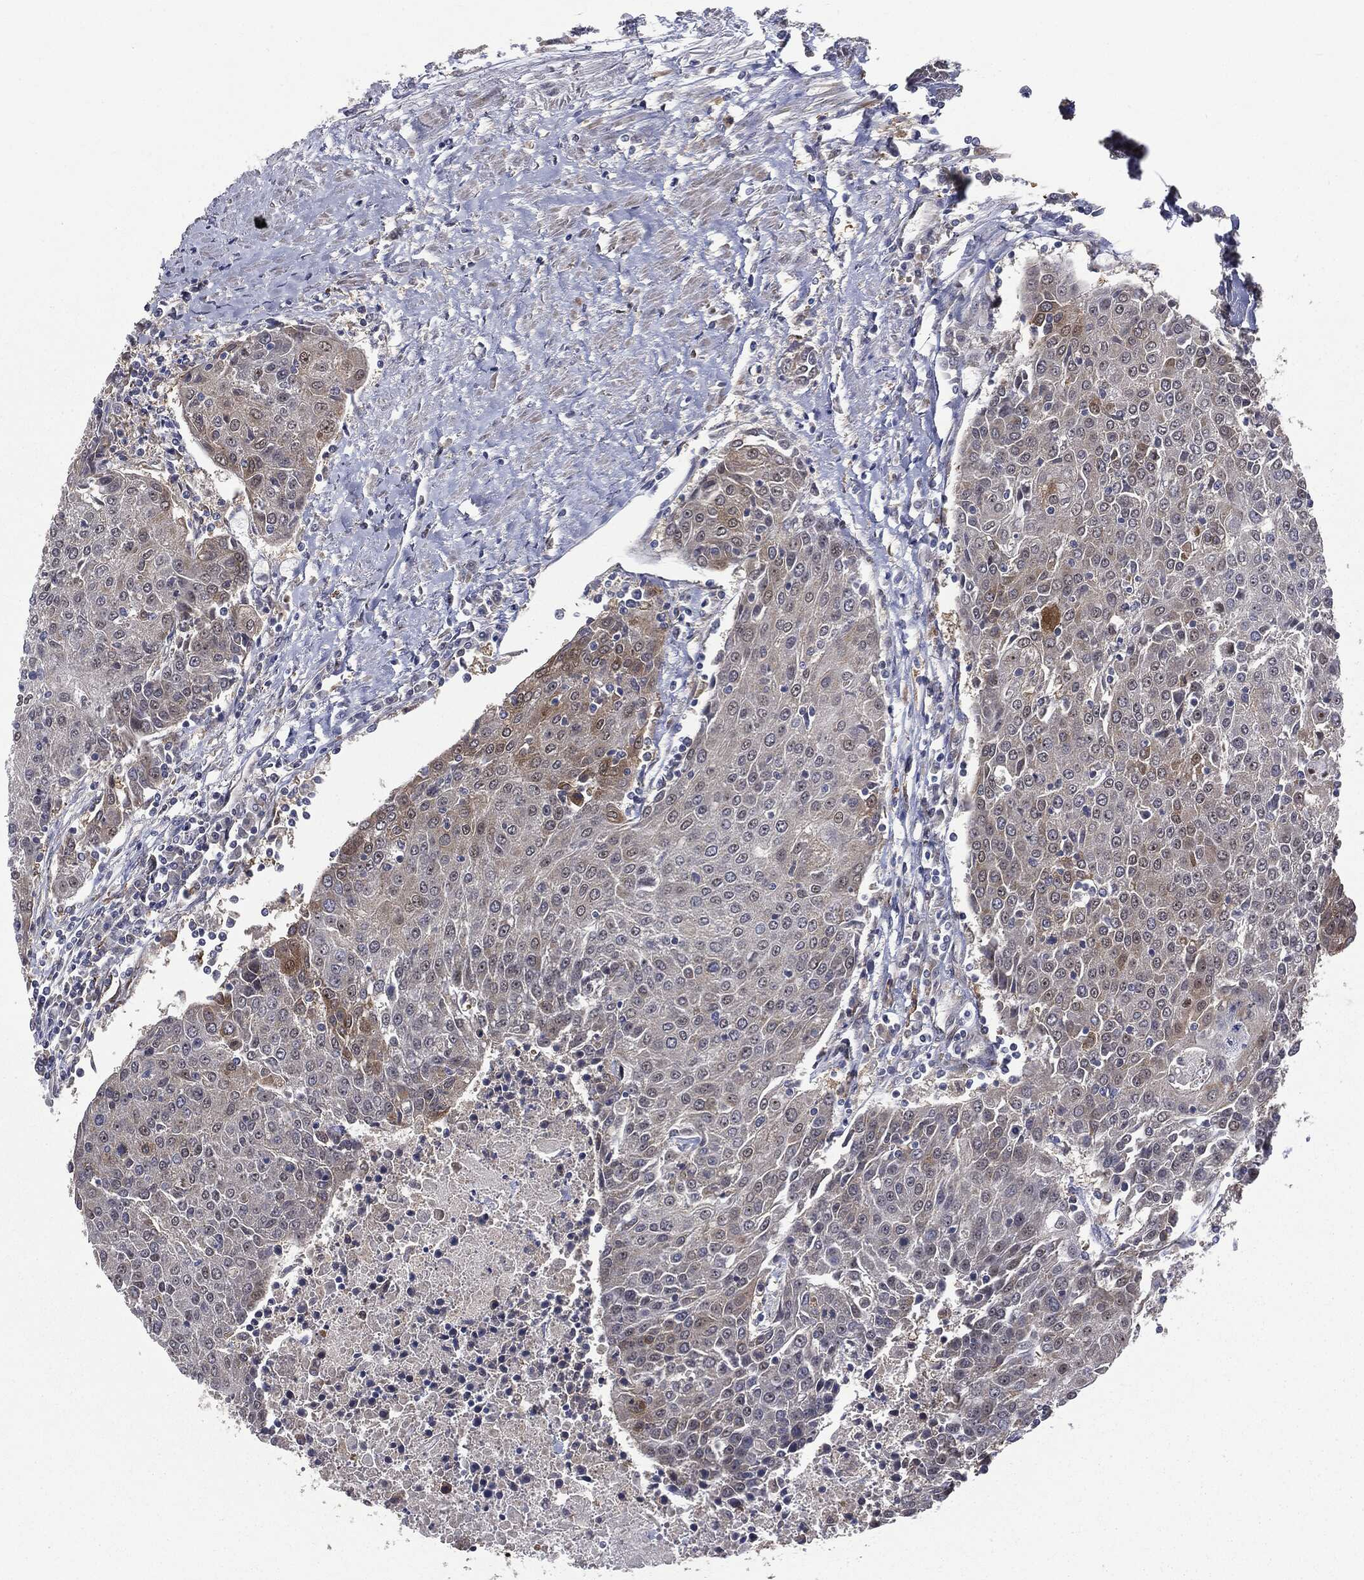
{"staining": {"intensity": "weak", "quantity": "<25%", "location": "cytoplasmic/membranous"}, "tissue": "urothelial cancer", "cell_type": "Tumor cells", "image_type": "cancer", "snomed": [{"axis": "morphology", "description": "Urothelial carcinoma, High grade"}, {"axis": "topography", "description": "Urinary bladder"}], "caption": "DAB immunohistochemical staining of human urothelial cancer demonstrates no significant positivity in tumor cells.", "gene": "TRMT1L", "patient": {"sex": "female", "age": 85}}